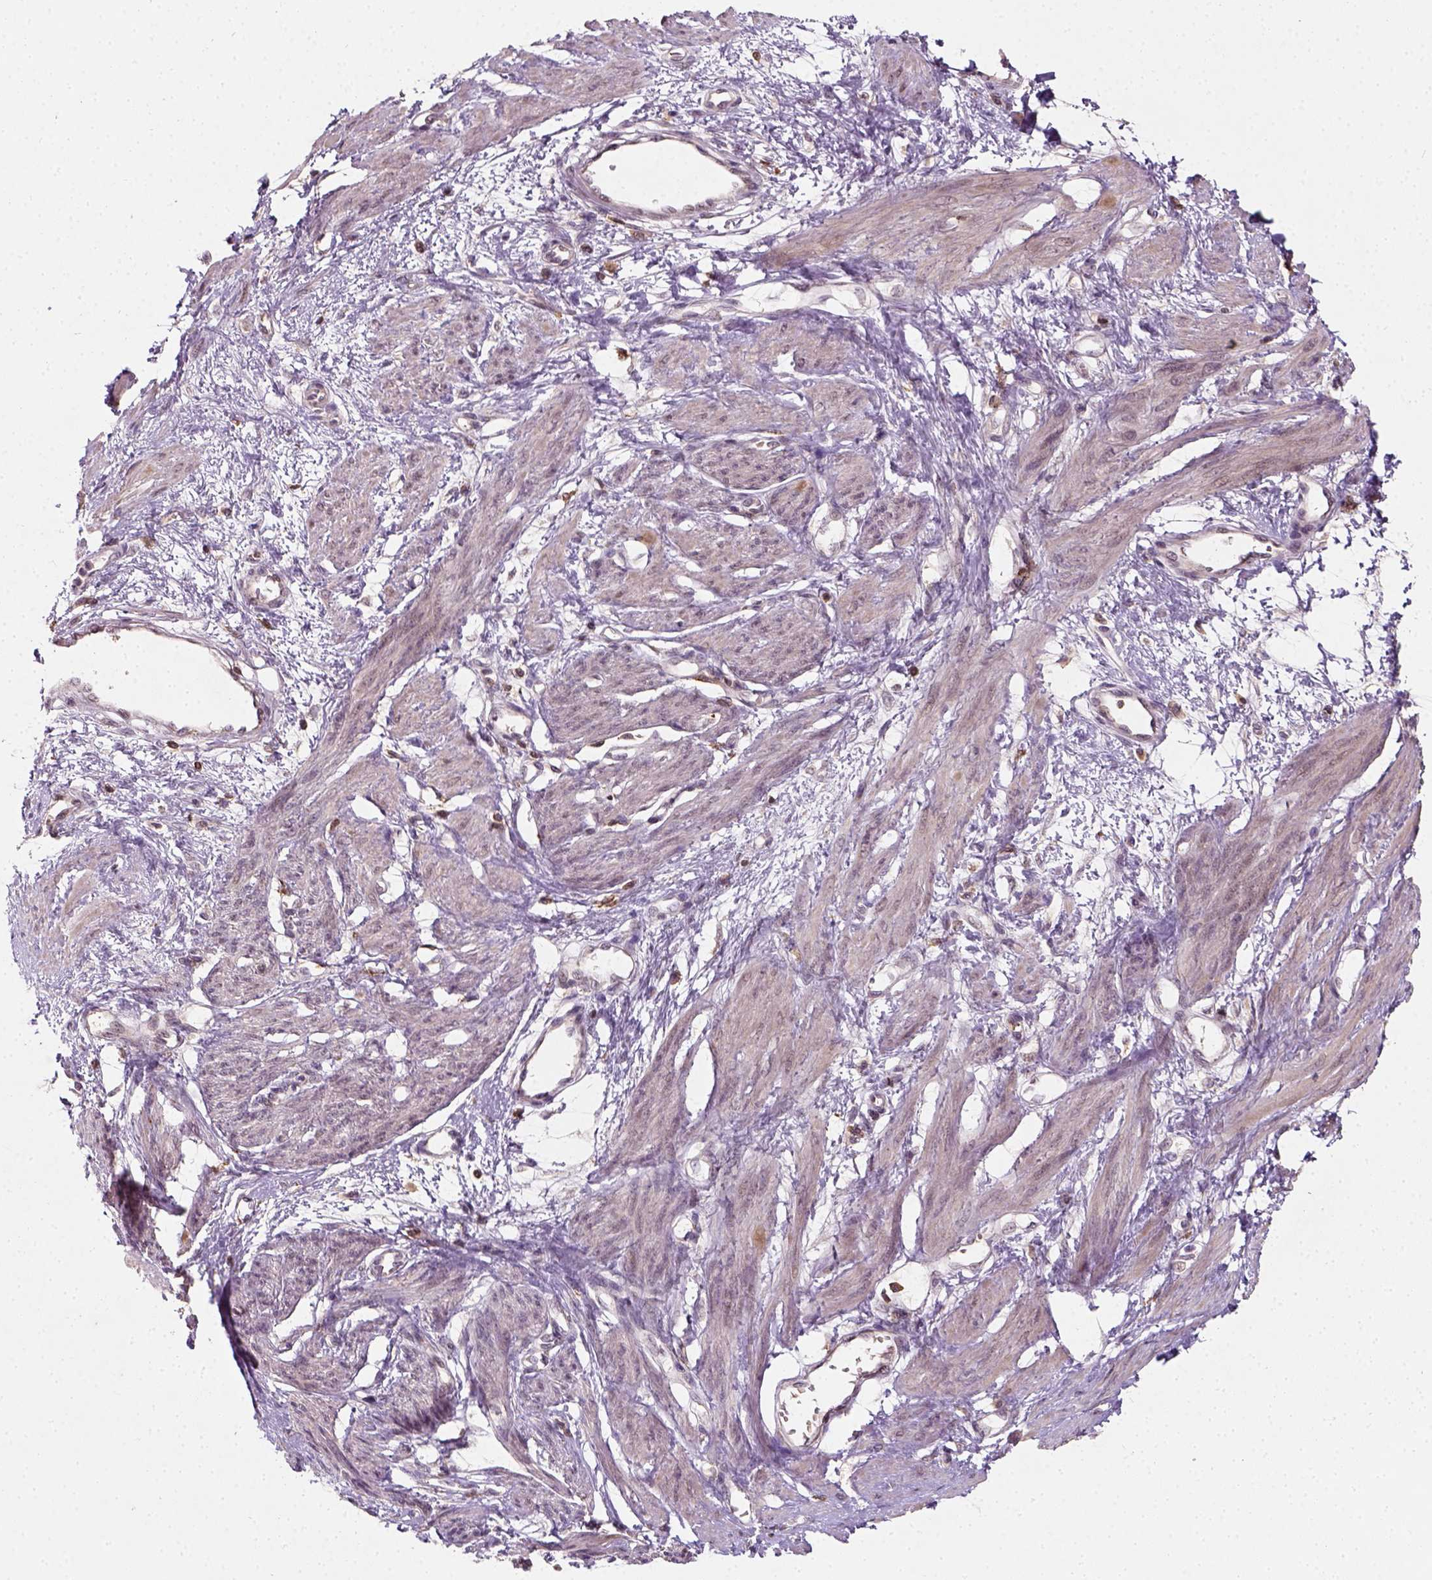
{"staining": {"intensity": "weak", "quantity": "25%-75%", "location": "cytoplasmic/membranous"}, "tissue": "smooth muscle", "cell_type": "Smooth muscle cells", "image_type": "normal", "snomed": [{"axis": "morphology", "description": "Normal tissue, NOS"}, {"axis": "topography", "description": "Smooth muscle"}, {"axis": "topography", "description": "Uterus"}], "caption": "A brown stain labels weak cytoplasmic/membranous positivity of a protein in smooth muscle cells of unremarkable human smooth muscle. The staining is performed using DAB (3,3'-diaminobenzidine) brown chromogen to label protein expression. The nuclei are counter-stained blue using hematoxylin.", "gene": "CAMKK1", "patient": {"sex": "female", "age": 39}}